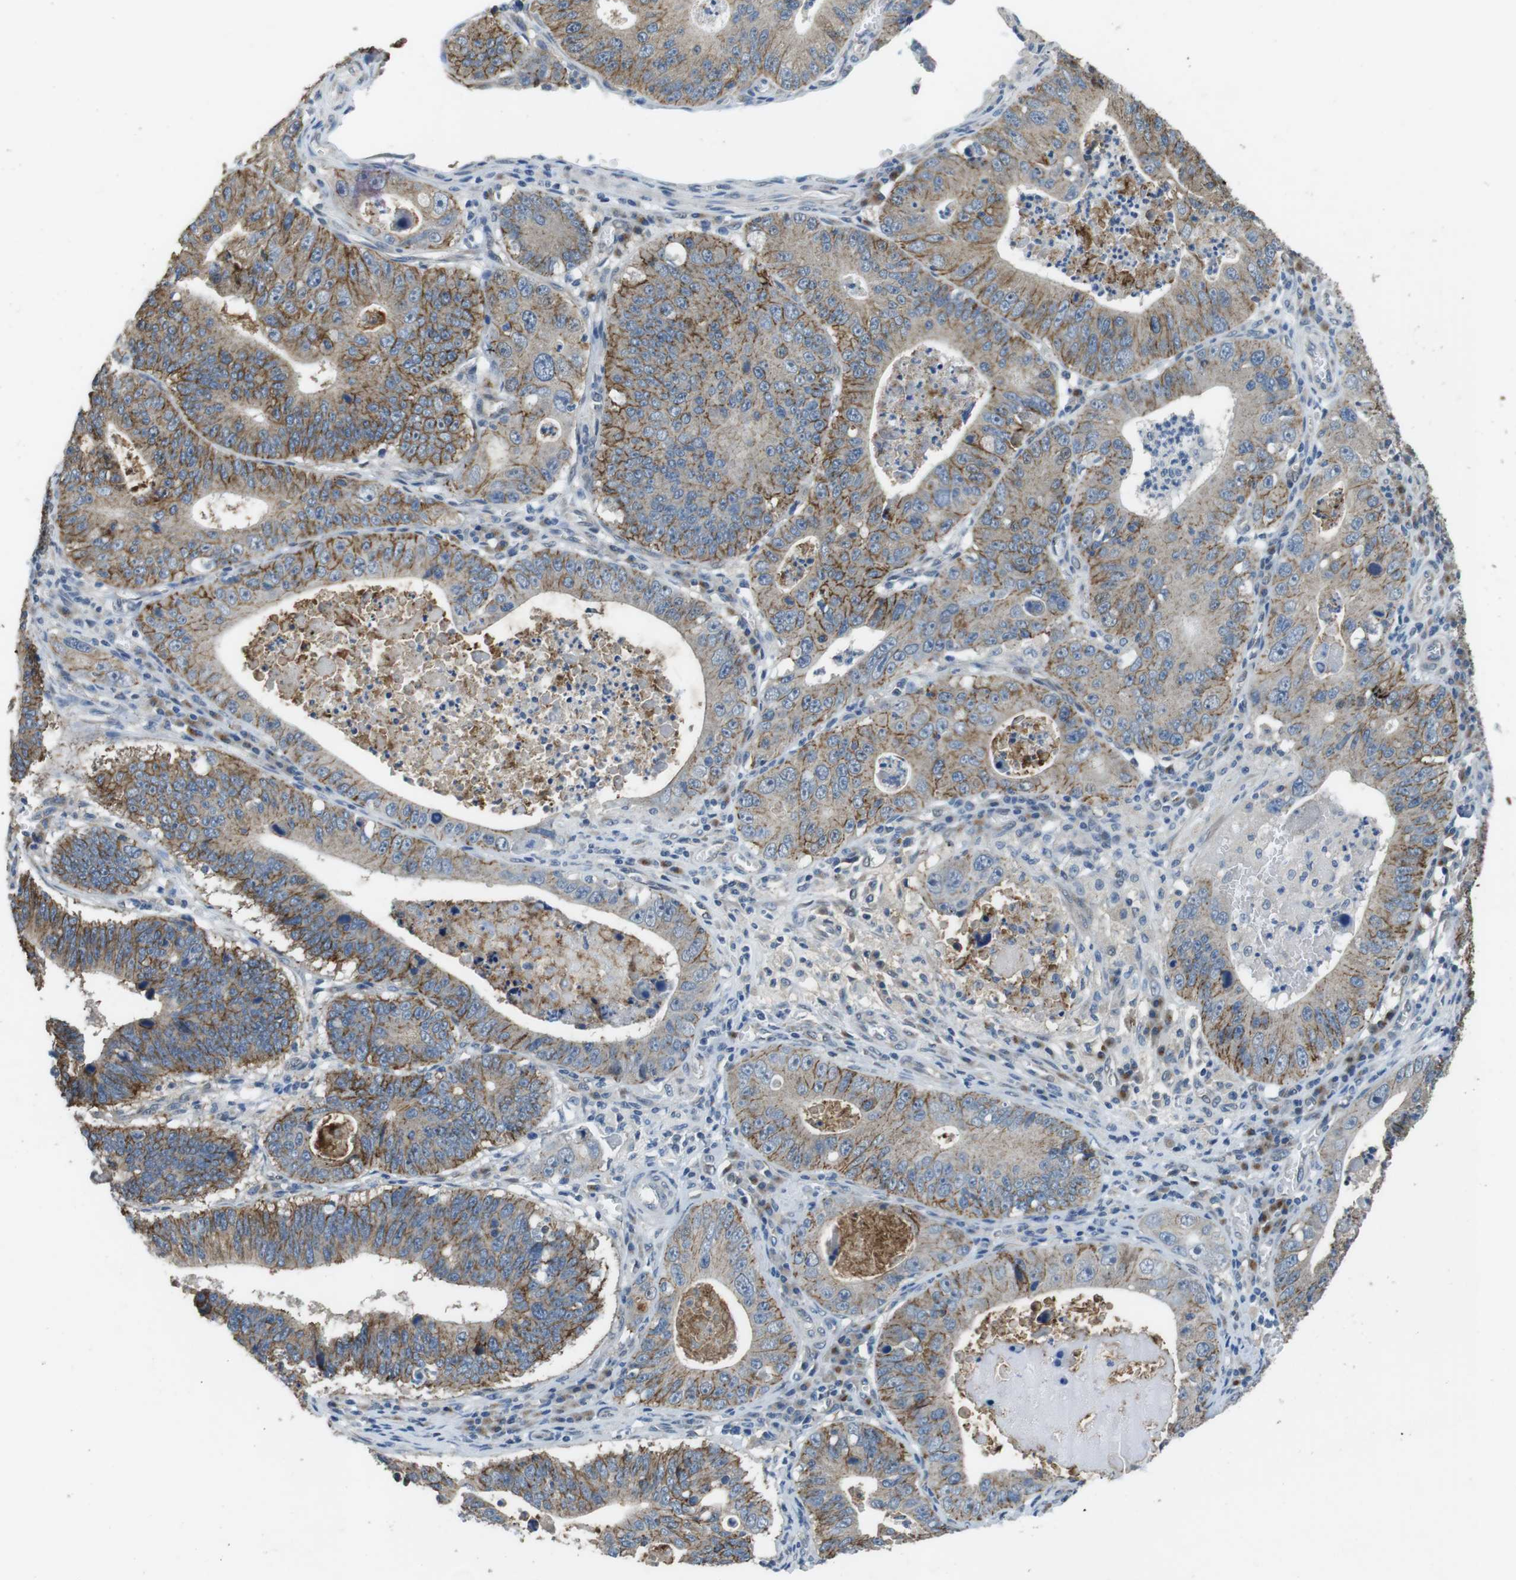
{"staining": {"intensity": "moderate", "quantity": ">75%", "location": "cytoplasmic/membranous"}, "tissue": "stomach cancer", "cell_type": "Tumor cells", "image_type": "cancer", "snomed": [{"axis": "morphology", "description": "Adenocarcinoma, NOS"}, {"axis": "topography", "description": "Stomach"}], "caption": "Immunohistochemistry (IHC) of stomach cancer reveals medium levels of moderate cytoplasmic/membranous staining in about >75% of tumor cells.", "gene": "CLDN7", "patient": {"sex": "male", "age": 59}}